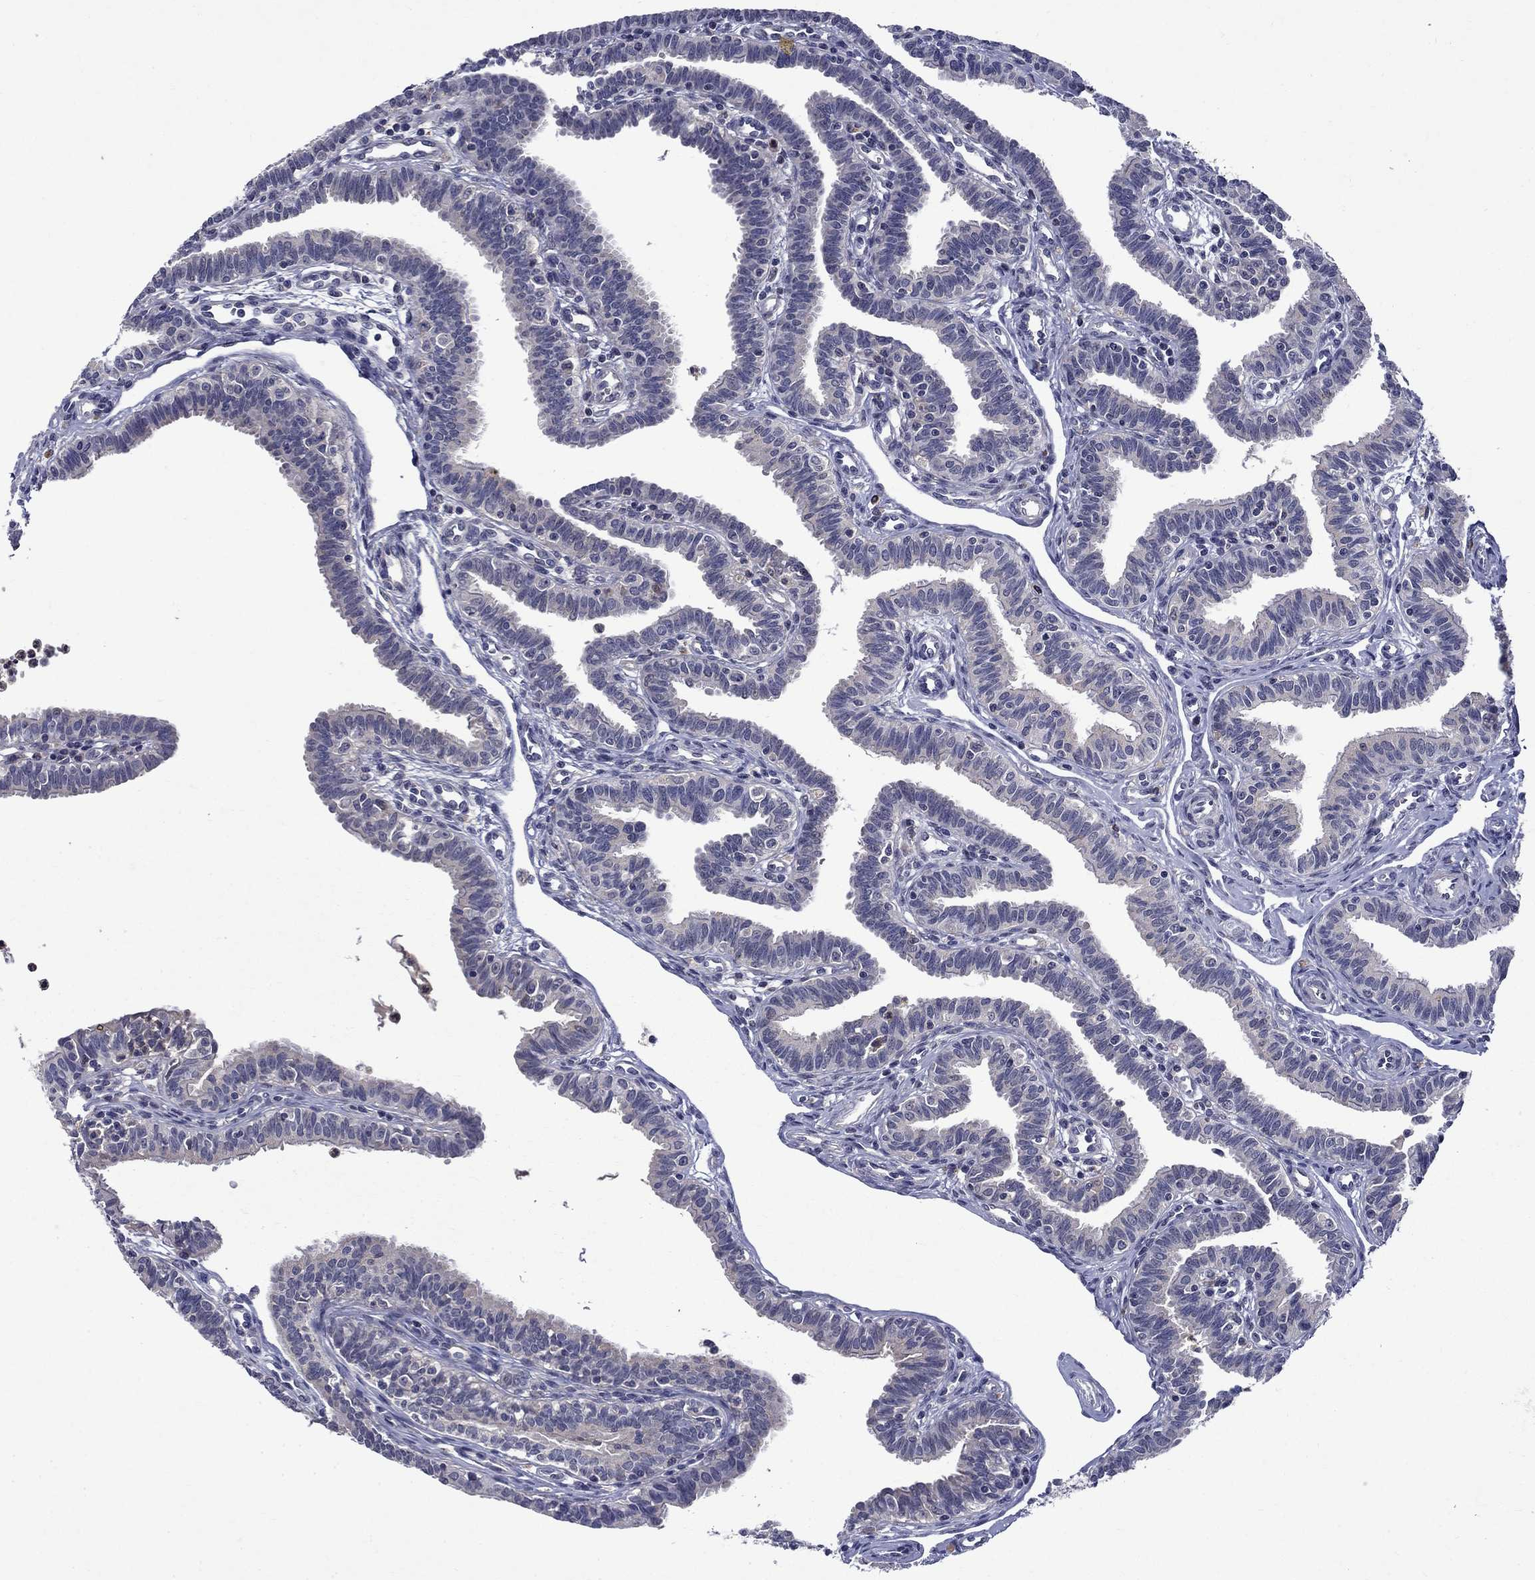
{"staining": {"intensity": "moderate", "quantity": "<25%", "location": "cytoplasmic/membranous"}, "tissue": "fallopian tube", "cell_type": "Glandular cells", "image_type": "normal", "snomed": [{"axis": "morphology", "description": "Normal tissue, NOS"}, {"axis": "topography", "description": "Fallopian tube"}], "caption": "This is a histology image of immunohistochemistry (IHC) staining of benign fallopian tube, which shows moderate staining in the cytoplasmic/membranous of glandular cells.", "gene": "STAB2", "patient": {"sex": "female", "age": 36}}